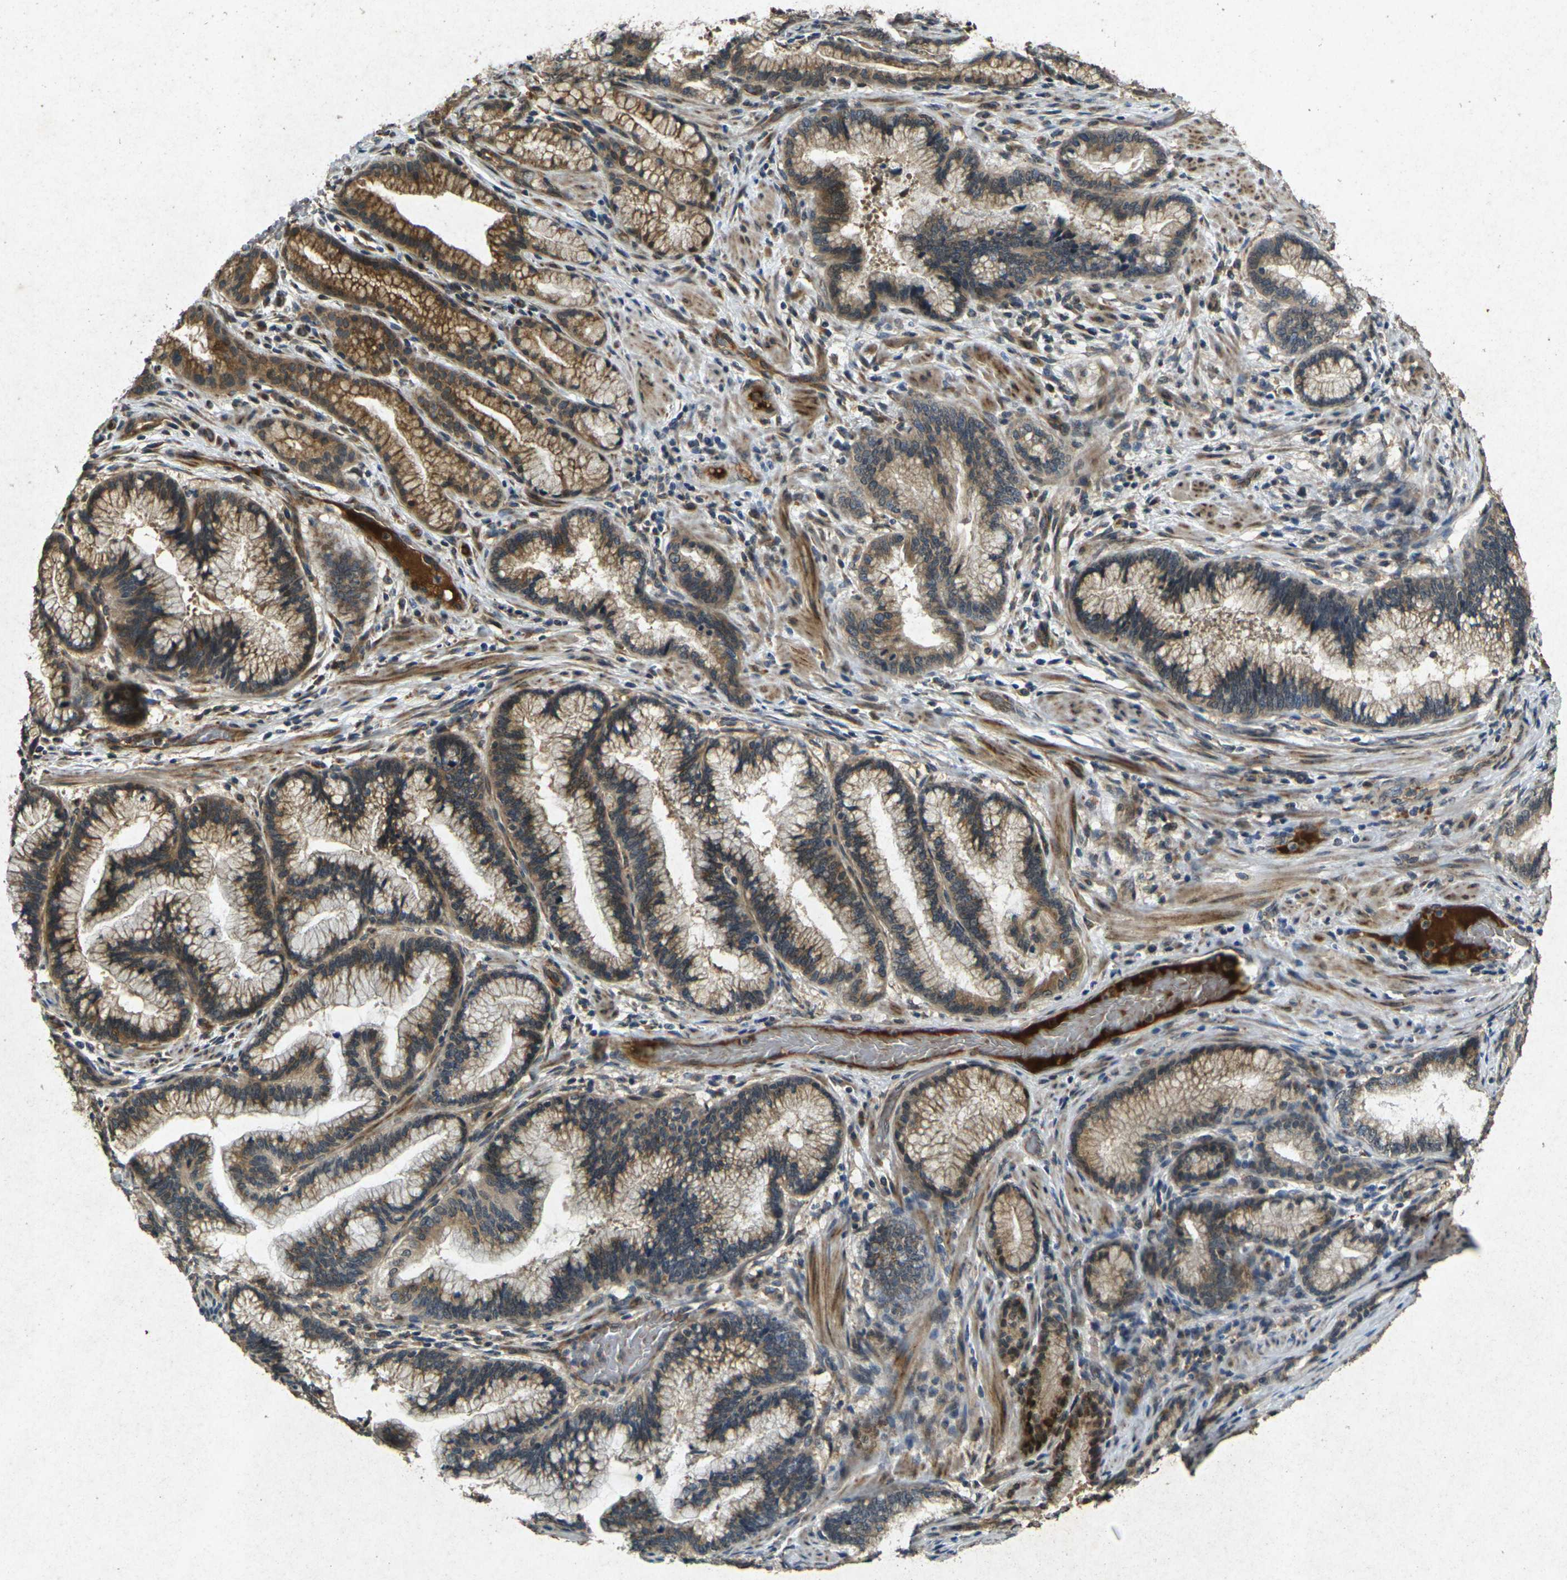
{"staining": {"intensity": "moderate", "quantity": ">75%", "location": "cytoplasmic/membranous"}, "tissue": "pancreatic cancer", "cell_type": "Tumor cells", "image_type": "cancer", "snomed": [{"axis": "morphology", "description": "Adenocarcinoma, NOS"}, {"axis": "topography", "description": "Pancreas"}], "caption": "Immunohistochemistry of pancreatic cancer displays medium levels of moderate cytoplasmic/membranous staining in about >75% of tumor cells. The staining was performed using DAB (3,3'-diaminobenzidine), with brown indicating positive protein expression. Nuclei are stained blue with hematoxylin.", "gene": "RGMA", "patient": {"sex": "female", "age": 64}}